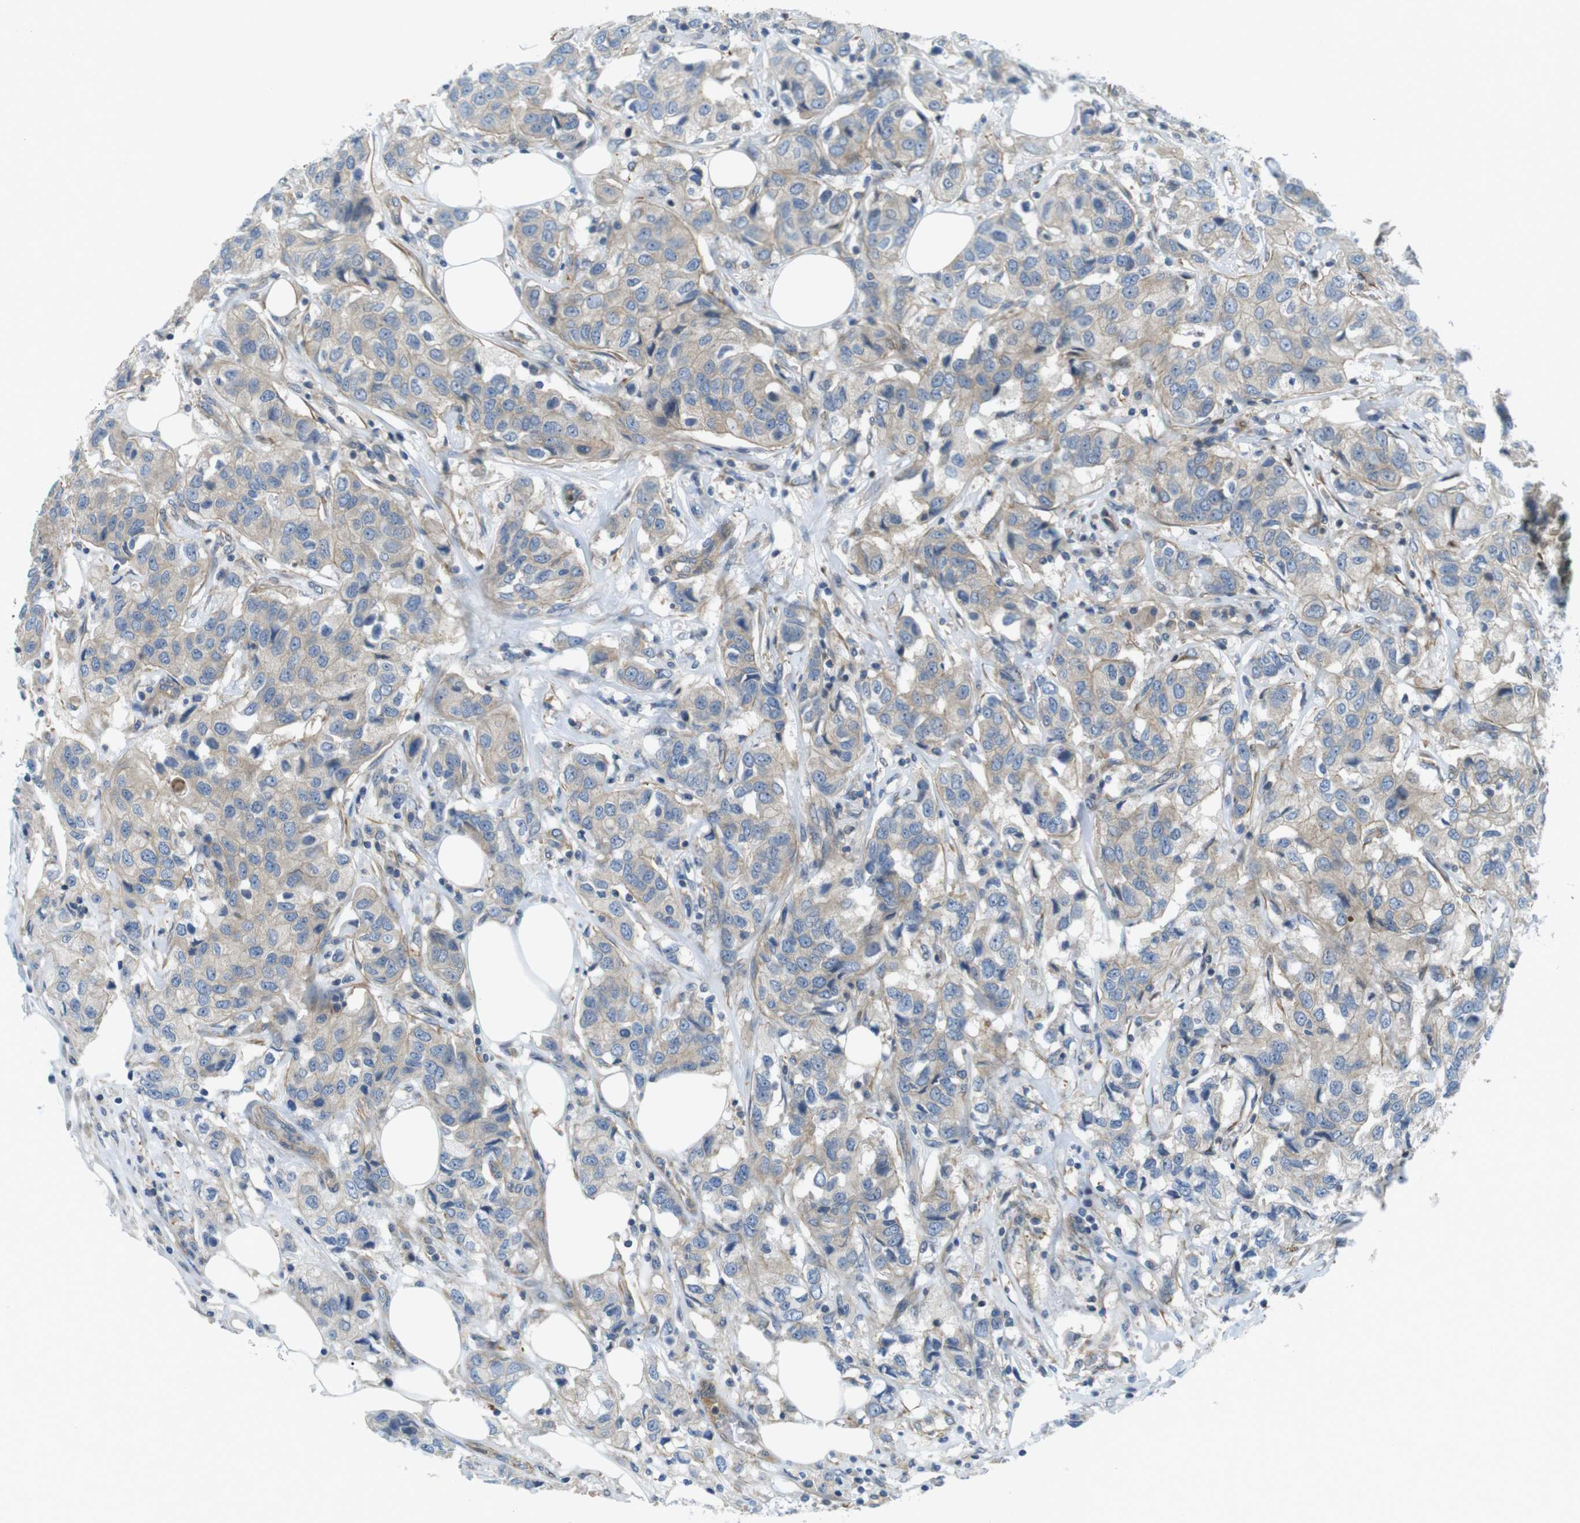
{"staining": {"intensity": "weak", "quantity": ">75%", "location": "cytoplasmic/membranous"}, "tissue": "breast cancer", "cell_type": "Tumor cells", "image_type": "cancer", "snomed": [{"axis": "morphology", "description": "Duct carcinoma"}, {"axis": "topography", "description": "Breast"}], "caption": "Infiltrating ductal carcinoma (breast) stained with a protein marker reveals weak staining in tumor cells.", "gene": "TSC1", "patient": {"sex": "female", "age": 80}}